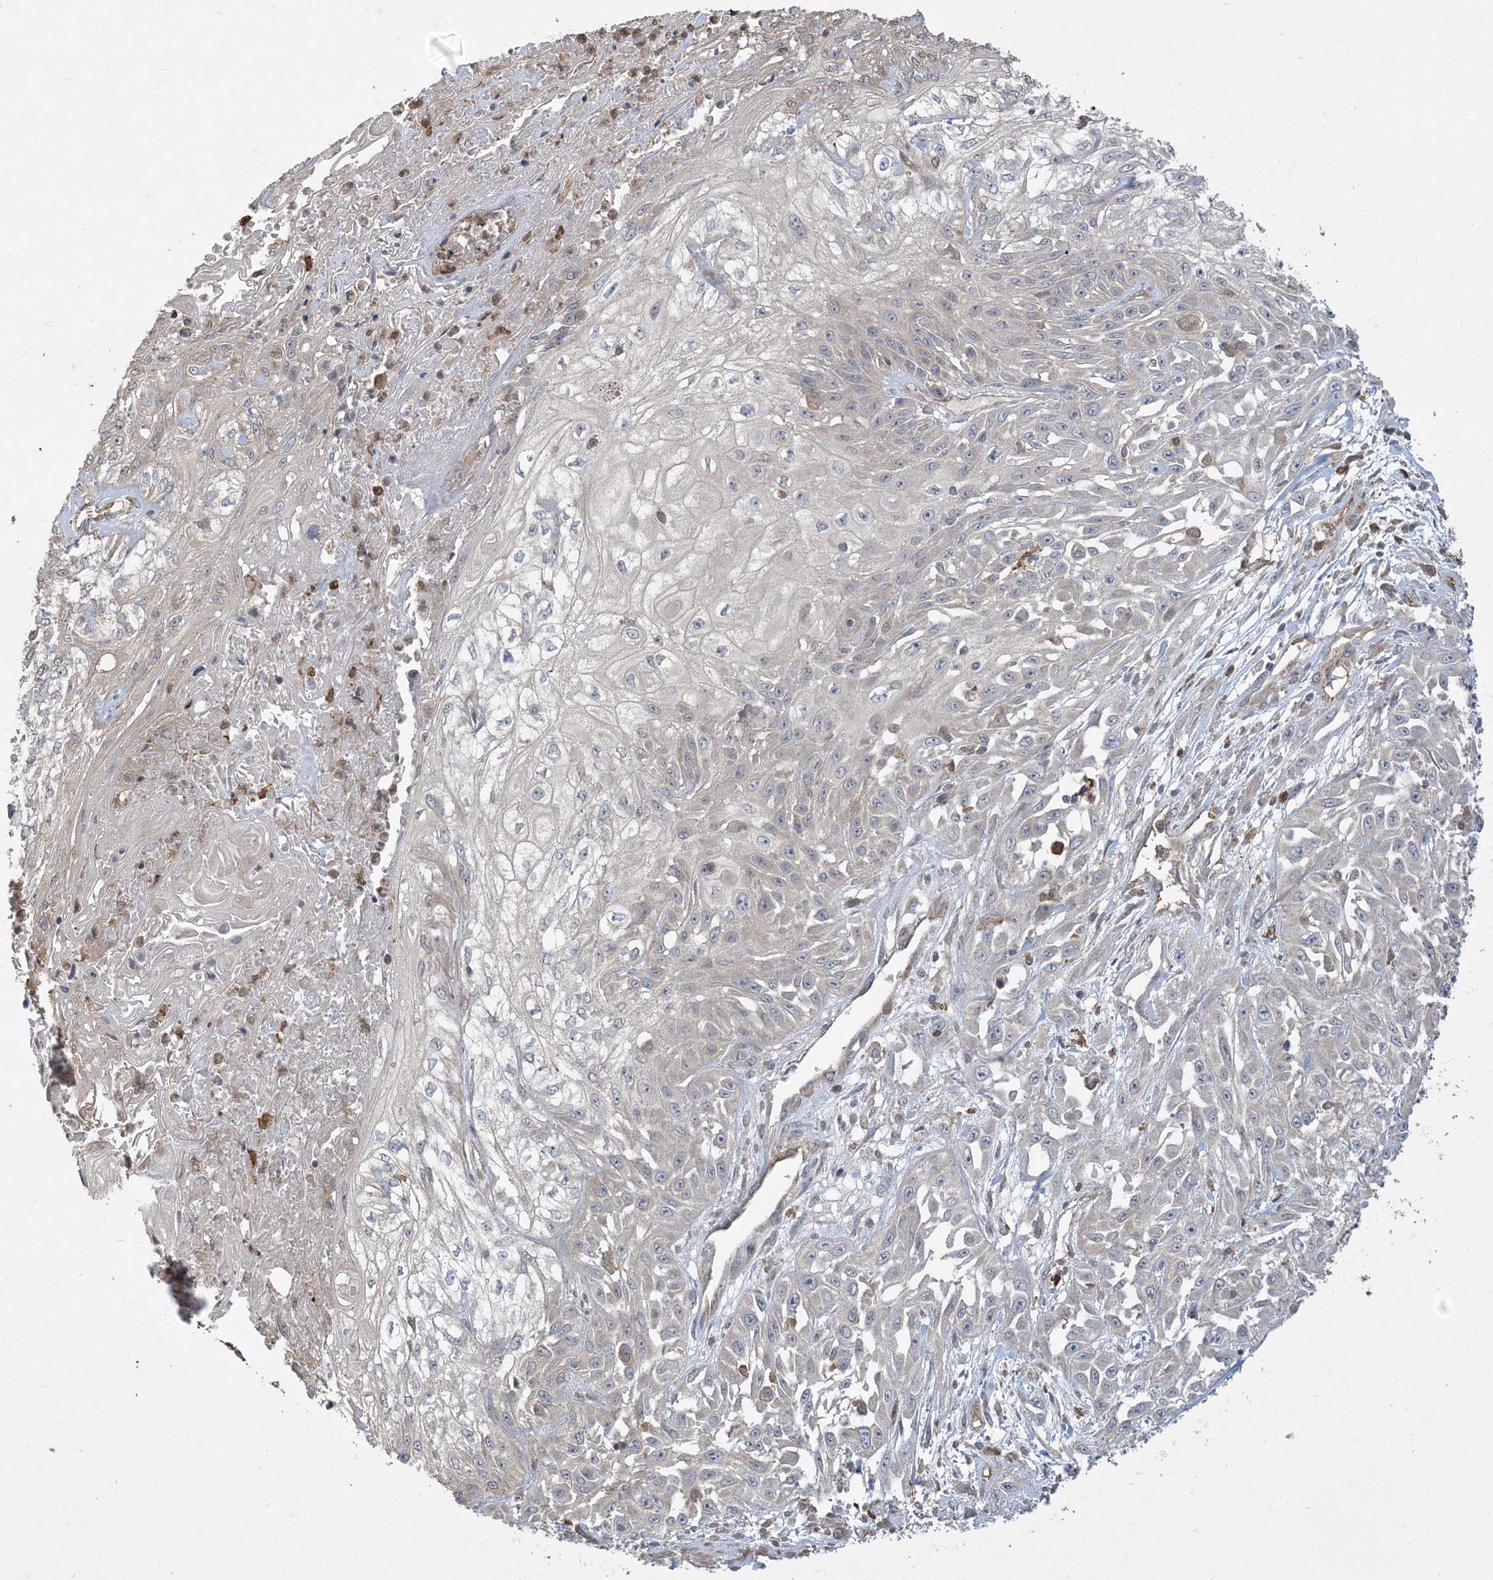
{"staining": {"intensity": "negative", "quantity": "none", "location": "none"}, "tissue": "skin cancer", "cell_type": "Tumor cells", "image_type": "cancer", "snomed": [{"axis": "morphology", "description": "Squamous cell carcinoma, NOS"}, {"axis": "morphology", "description": "Squamous cell carcinoma, metastatic, NOS"}, {"axis": "topography", "description": "Skin"}, {"axis": "topography", "description": "Lymph node"}], "caption": "Immunohistochemical staining of human skin metastatic squamous cell carcinoma reveals no significant staining in tumor cells. The staining was performed using DAB (3,3'-diaminobenzidine) to visualize the protein expression in brown, while the nuclei were stained in blue with hematoxylin (Magnification: 20x).", "gene": "TMSB4X", "patient": {"sex": "male", "age": 75}}